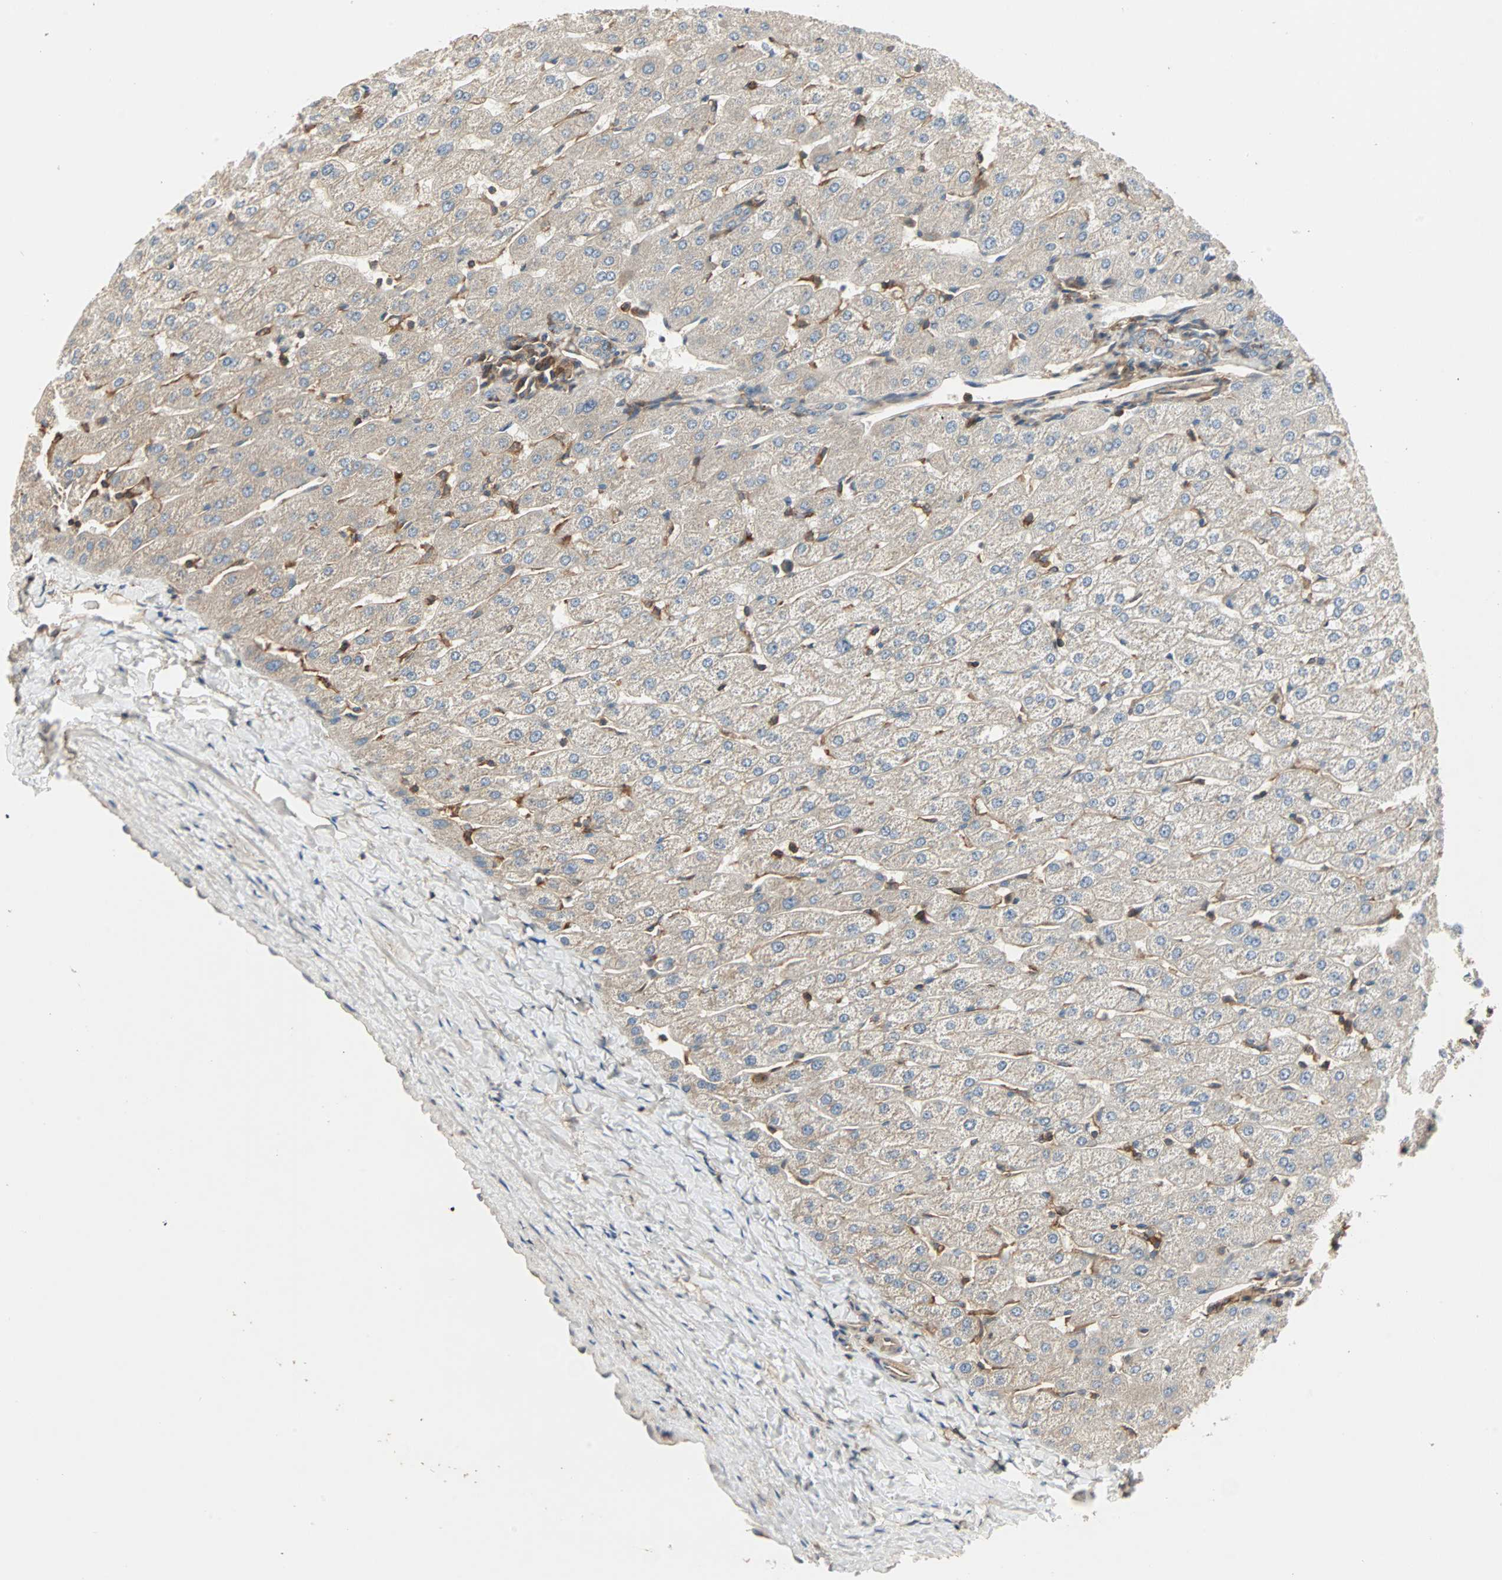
{"staining": {"intensity": "weak", "quantity": ">75%", "location": "cytoplasmic/membranous"}, "tissue": "liver", "cell_type": "Cholangiocytes", "image_type": "normal", "snomed": [{"axis": "morphology", "description": "Normal tissue, NOS"}, {"axis": "morphology", "description": "Fibrosis, NOS"}, {"axis": "topography", "description": "Liver"}], "caption": "IHC (DAB (3,3'-diaminobenzidine)) staining of normal human liver displays weak cytoplasmic/membranous protein staining in approximately >75% of cholangiocytes.", "gene": "GNAI2", "patient": {"sex": "female", "age": 29}}